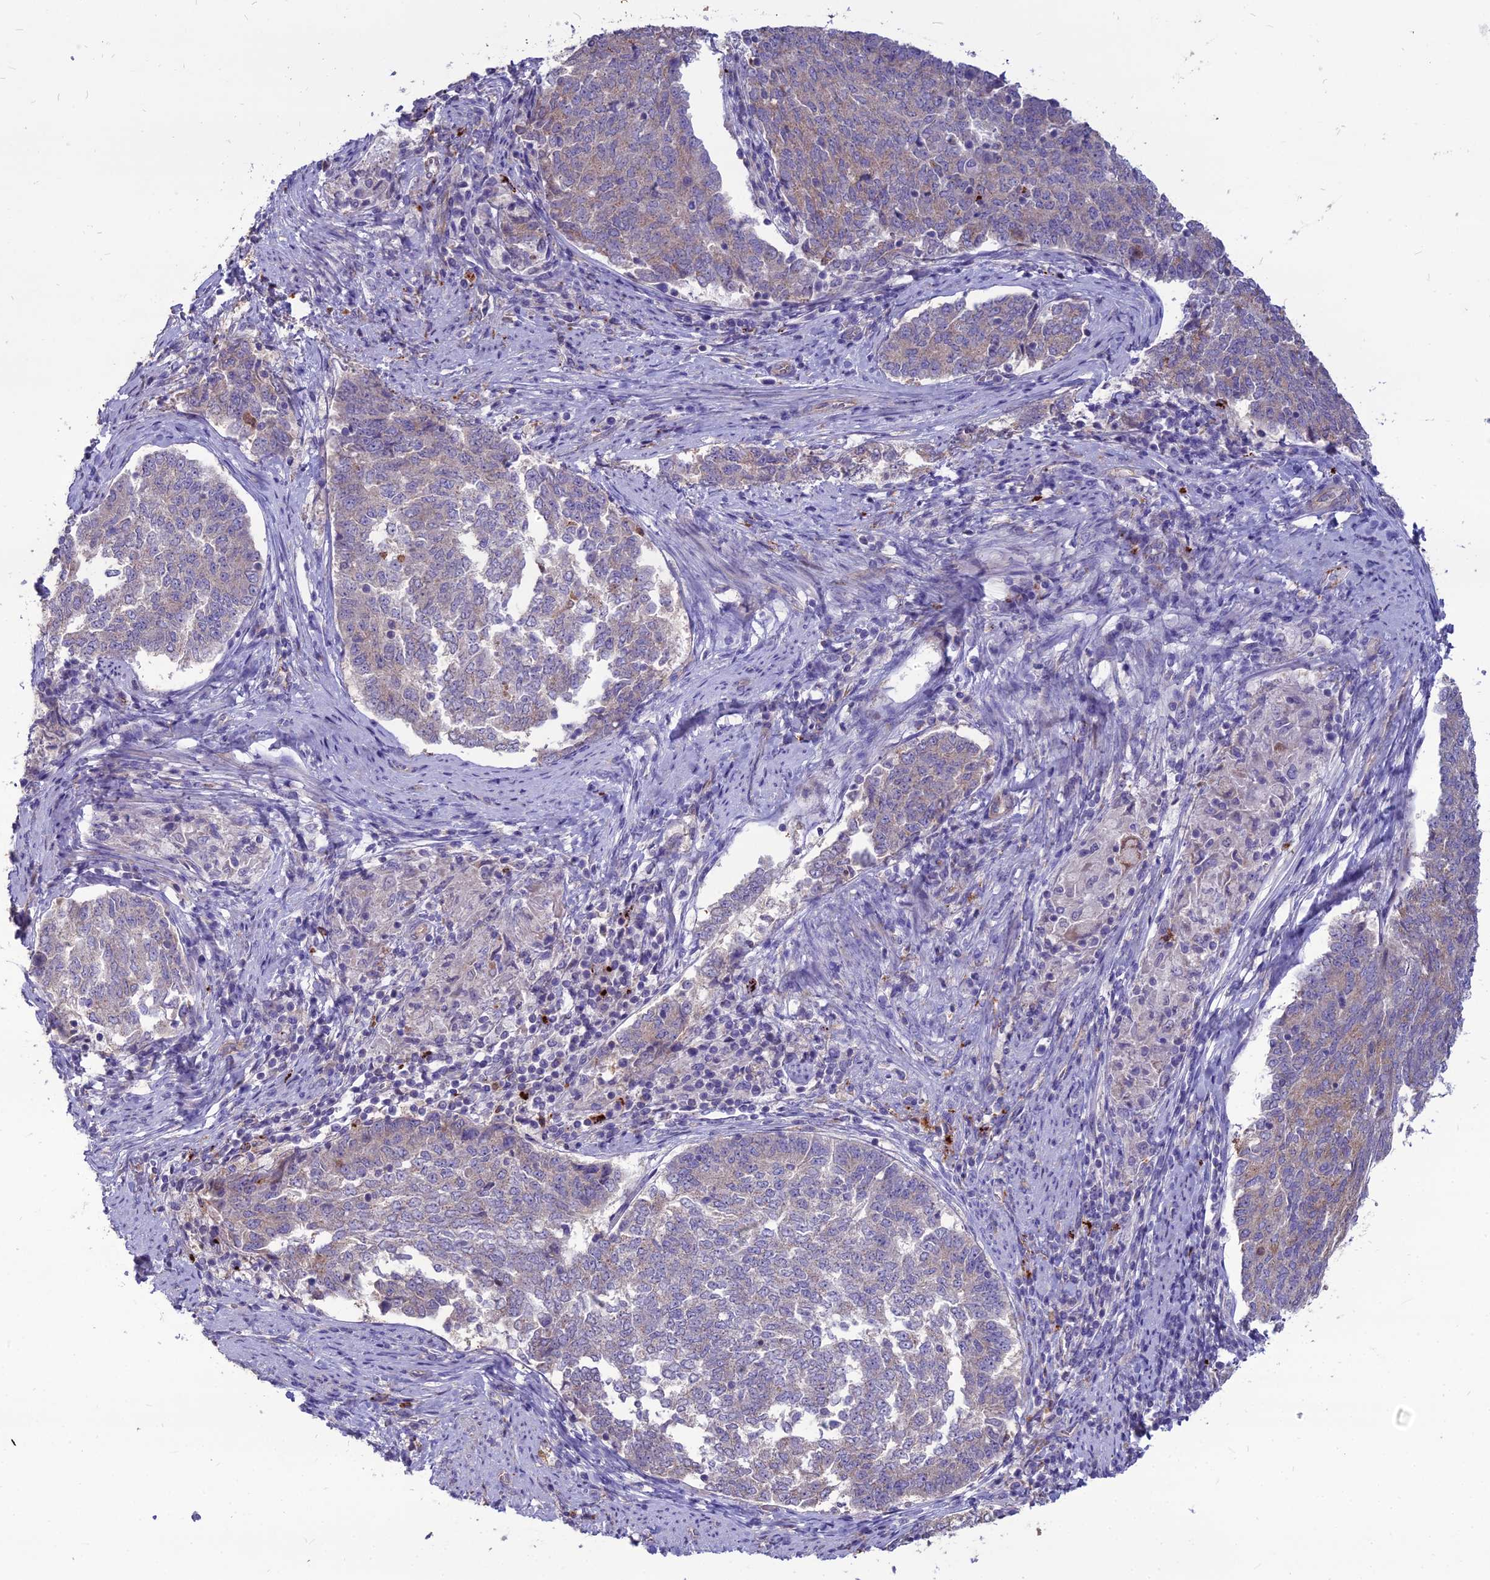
{"staining": {"intensity": "weak", "quantity": "<25%", "location": "cytoplasmic/membranous"}, "tissue": "endometrial cancer", "cell_type": "Tumor cells", "image_type": "cancer", "snomed": [{"axis": "morphology", "description": "Adenocarcinoma, NOS"}, {"axis": "topography", "description": "Endometrium"}], "caption": "Tumor cells are negative for protein expression in human endometrial adenocarcinoma.", "gene": "PCED1B", "patient": {"sex": "female", "age": 80}}